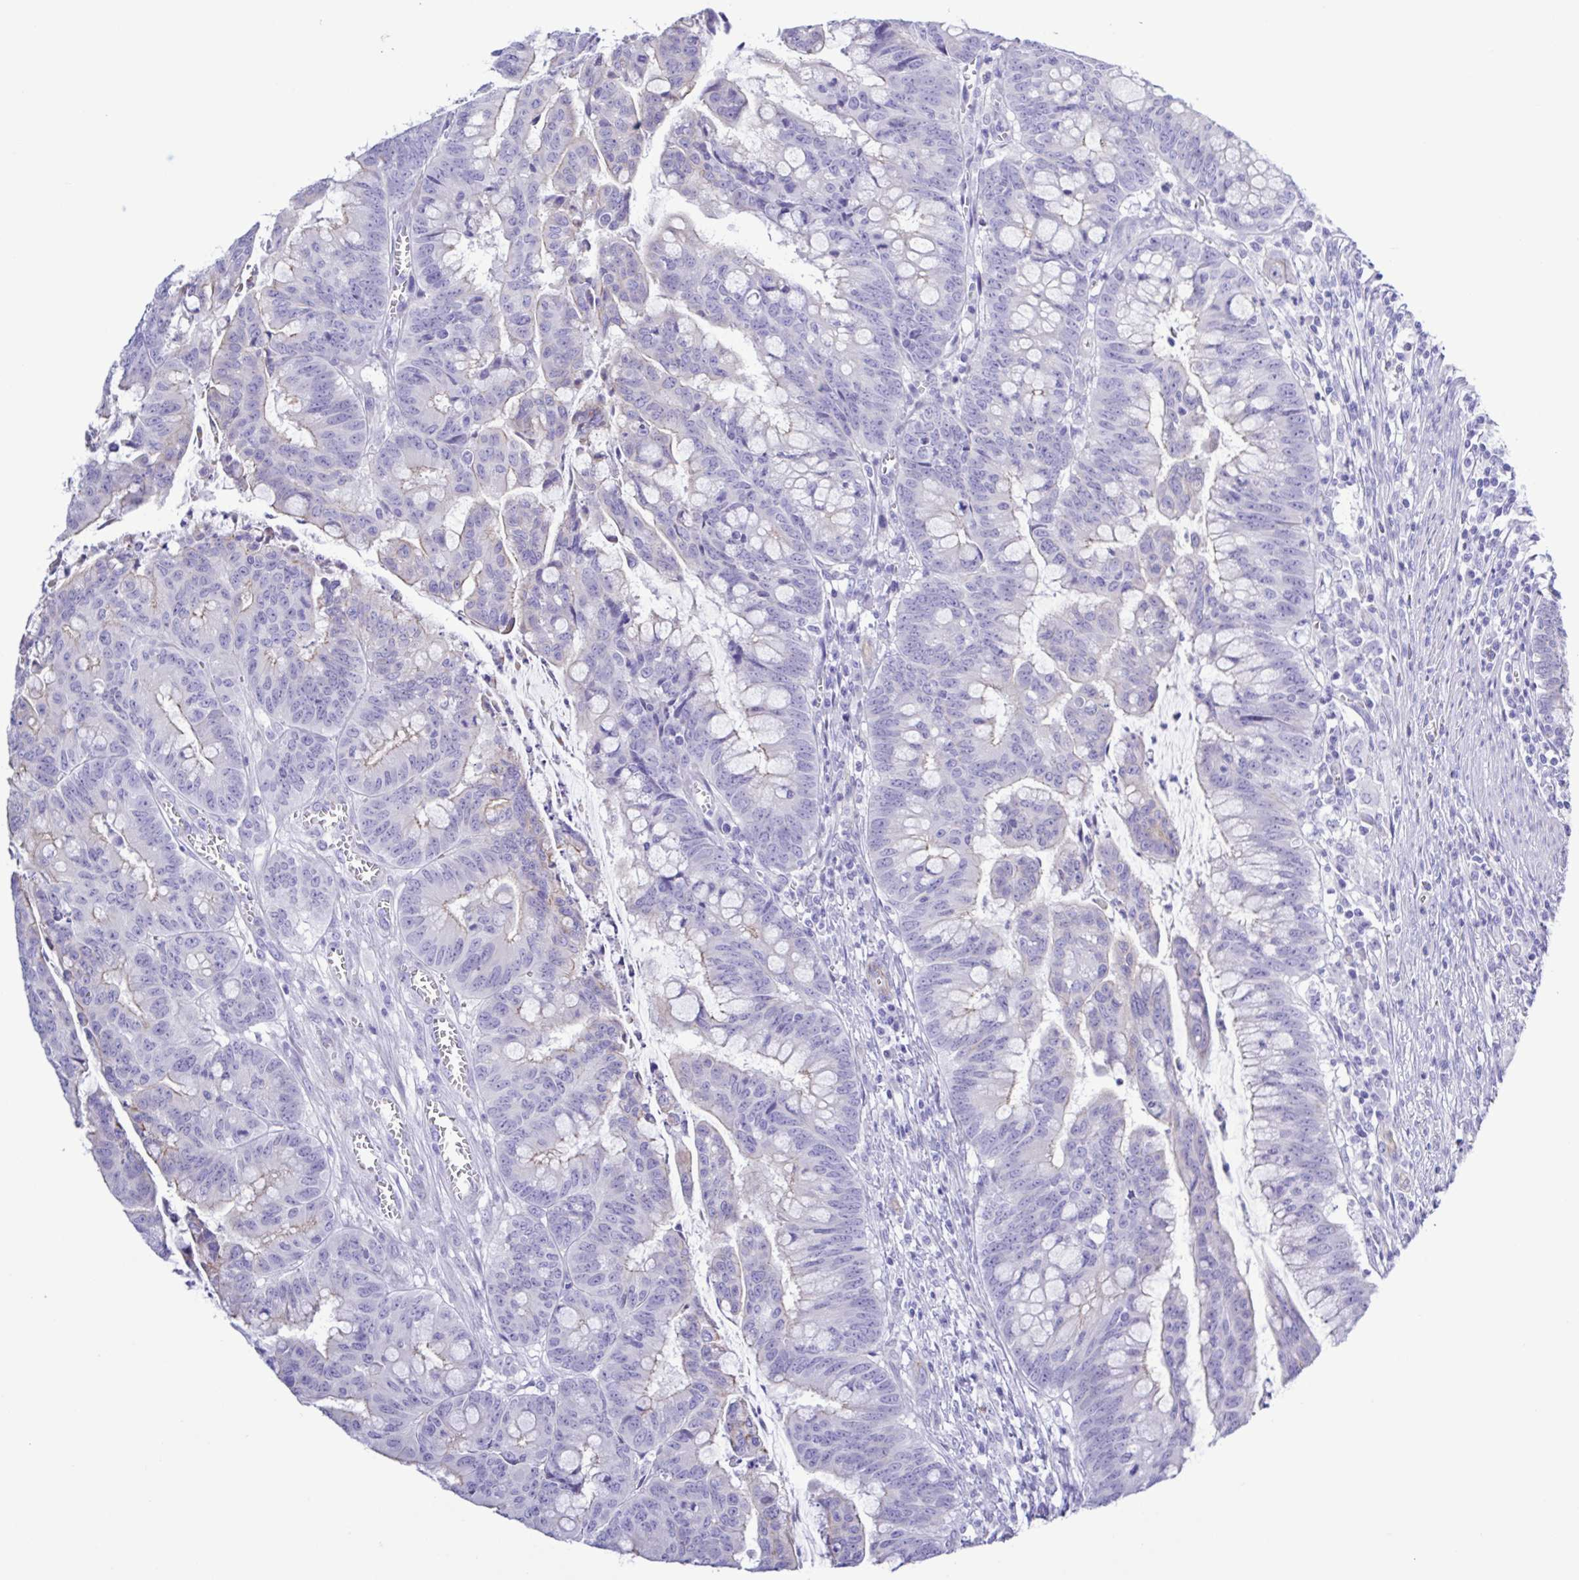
{"staining": {"intensity": "negative", "quantity": "none", "location": "none"}, "tissue": "colorectal cancer", "cell_type": "Tumor cells", "image_type": "cancer", "snomed": [{"axis": "morphology", "description": "Adenocarcinoma, NOS"}, {"axis": "topography", "description": "Colon"}], "caption": "Protein analysis of colorectal adenocarcinoma reveals no significant positivity in tumor cells.", "gene": "CYP11A1", "patient": {"sex": "male", "age": 62}}